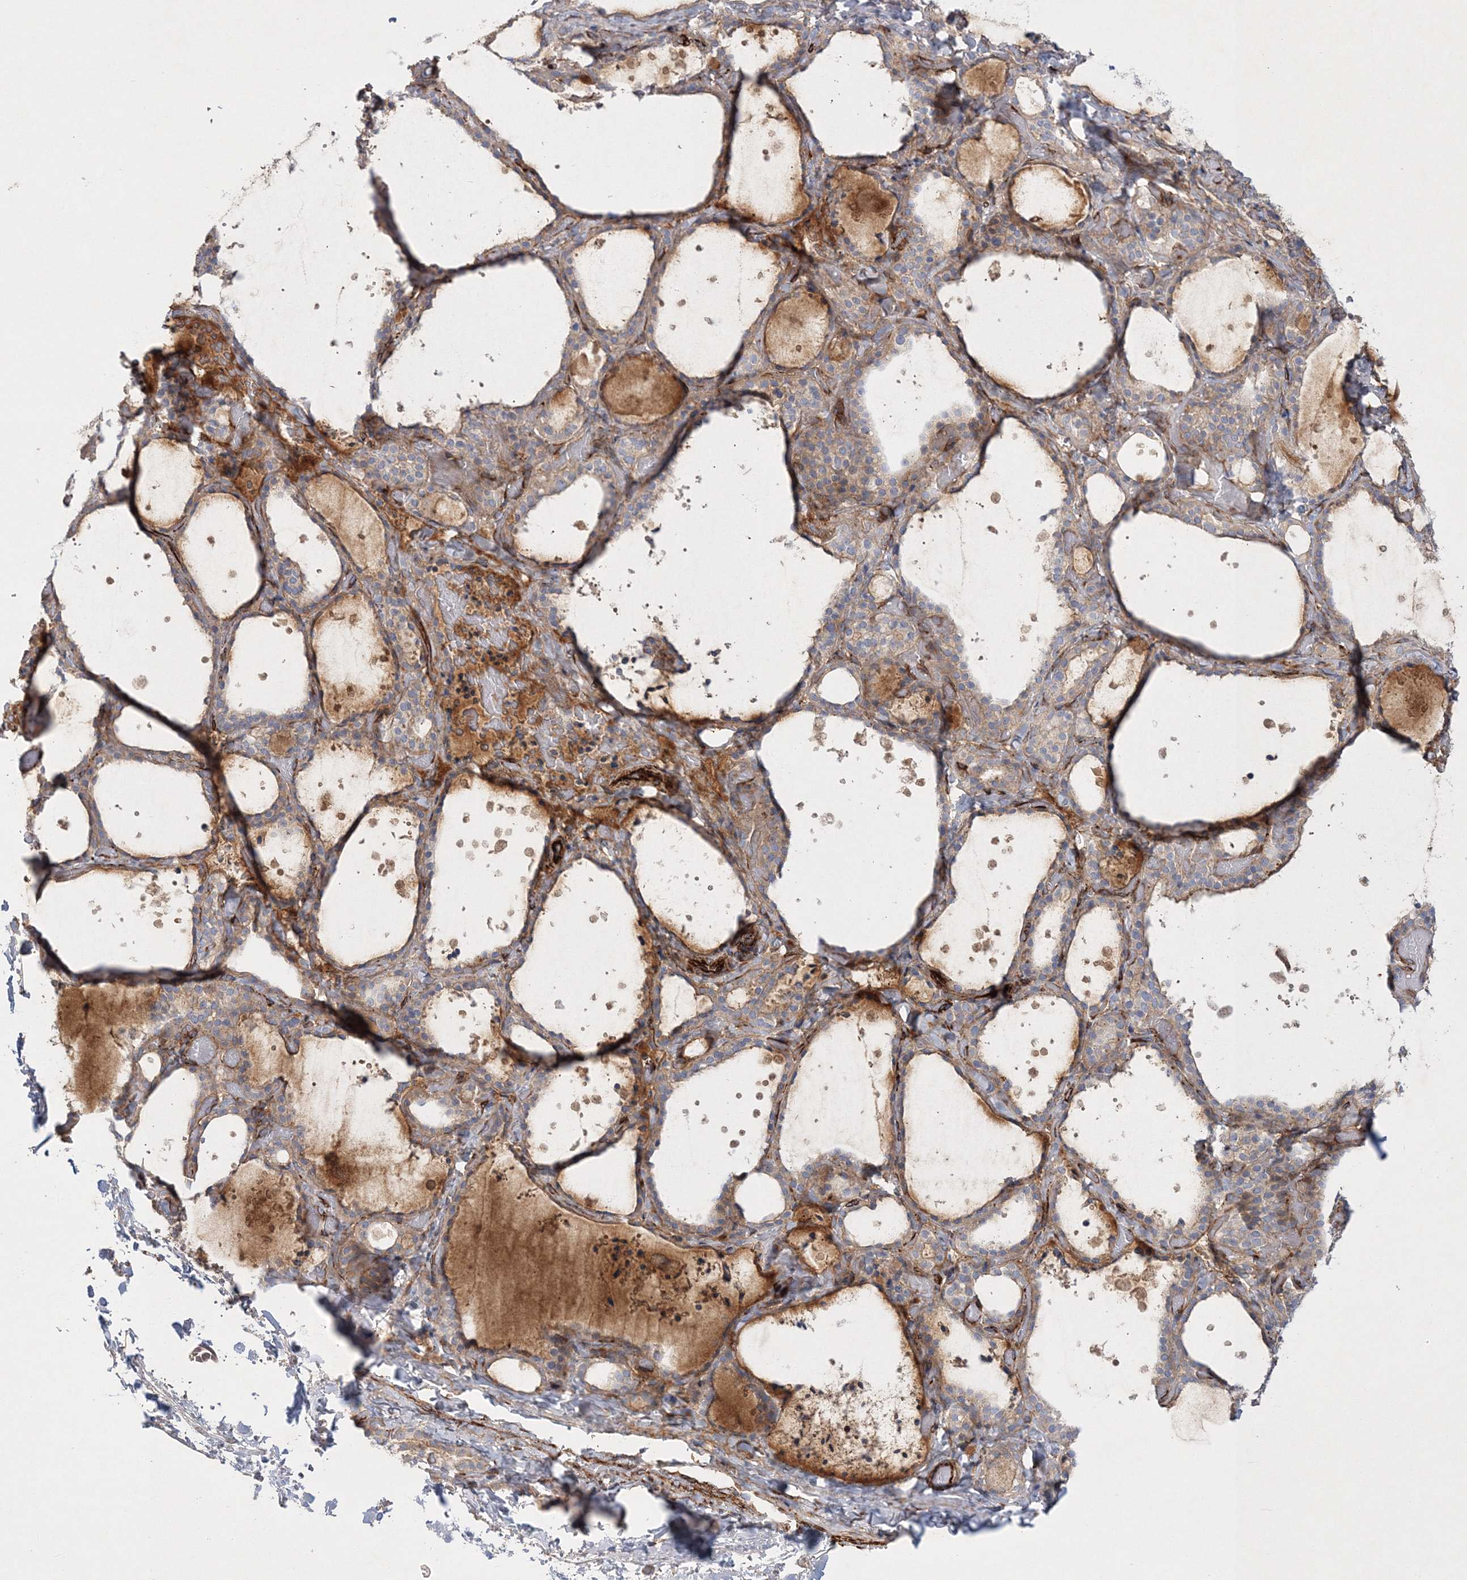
{"staining": {"intensity": "weak", "quantity": "25%-75%", "location": "cytoplasmic/membranous"}, "tissue": "thyroid gland", "cell_type": "Glandular cells", "image_type": "normal", "snomed": [{"axis": "morphology", "description": "Normal tissue, NOS"}, {"axis": "topography", "description": "Thyroid gland"}], "caption": "Thyroid gland stained with immunohistochemistry (IHC) shows weak cytoplasmic/membranous positivity in approximately 25%-75% of glandular cells.", "gene": "ZFYVE16", "patient": {"sex": "female", "age": 44}}